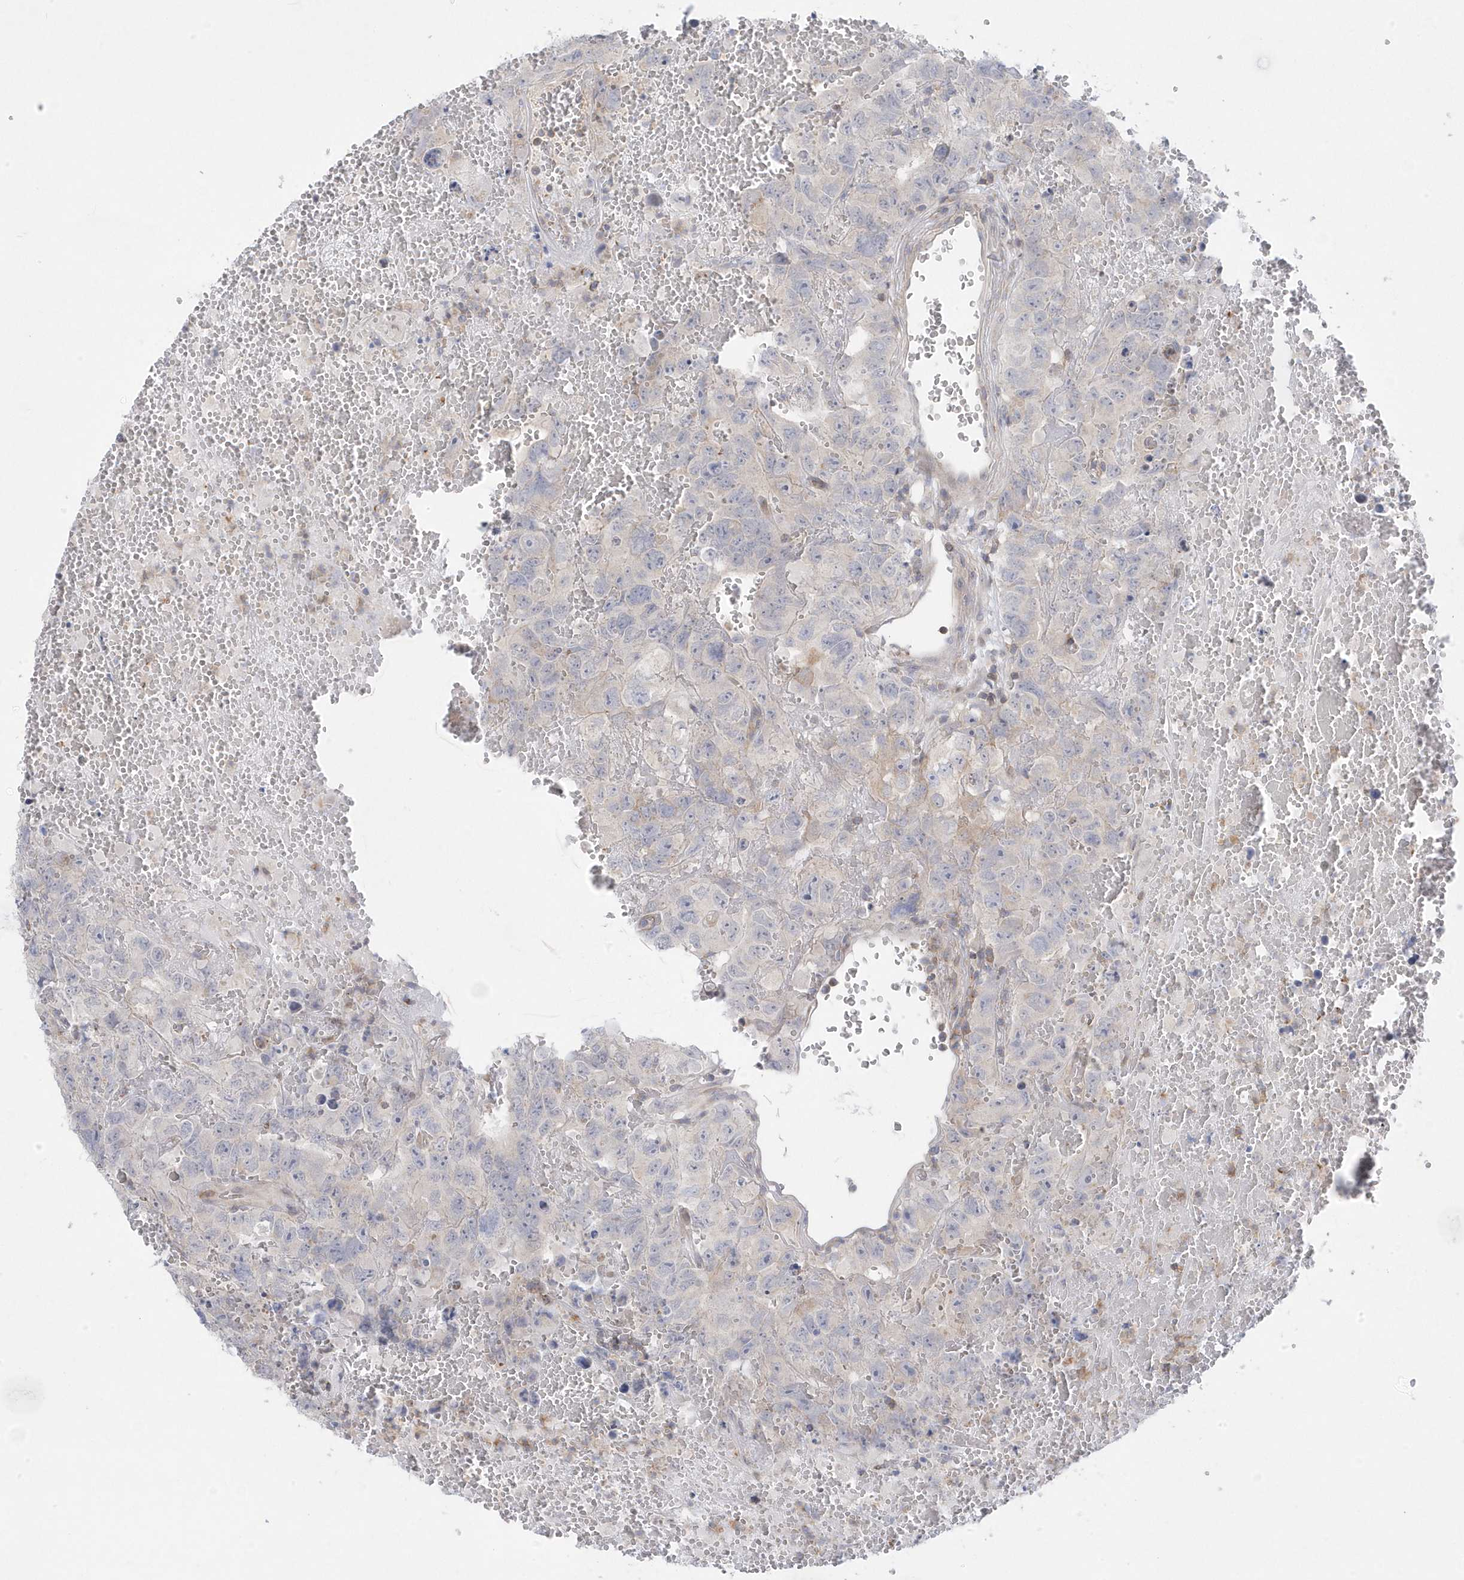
{"staining": {"intensity": "negative", "quantity": "none", "location": "none"}, "tissue": "testis cancer", "cell_type": "Tumor cells", "image_type": "cancer", "snomed": [{"axis": "morphology", "description": "Carcinoma, Embryonal, NOS"}, {"axis": "topography", "description": "Testis"}], "caption": "Embryonal carcinoma (testis) stained for a protein using immunohistochemistry reveals no expression tumor cells.", "gene": "ANAPC1", "patient": {"sex": "male", "age": 45}}